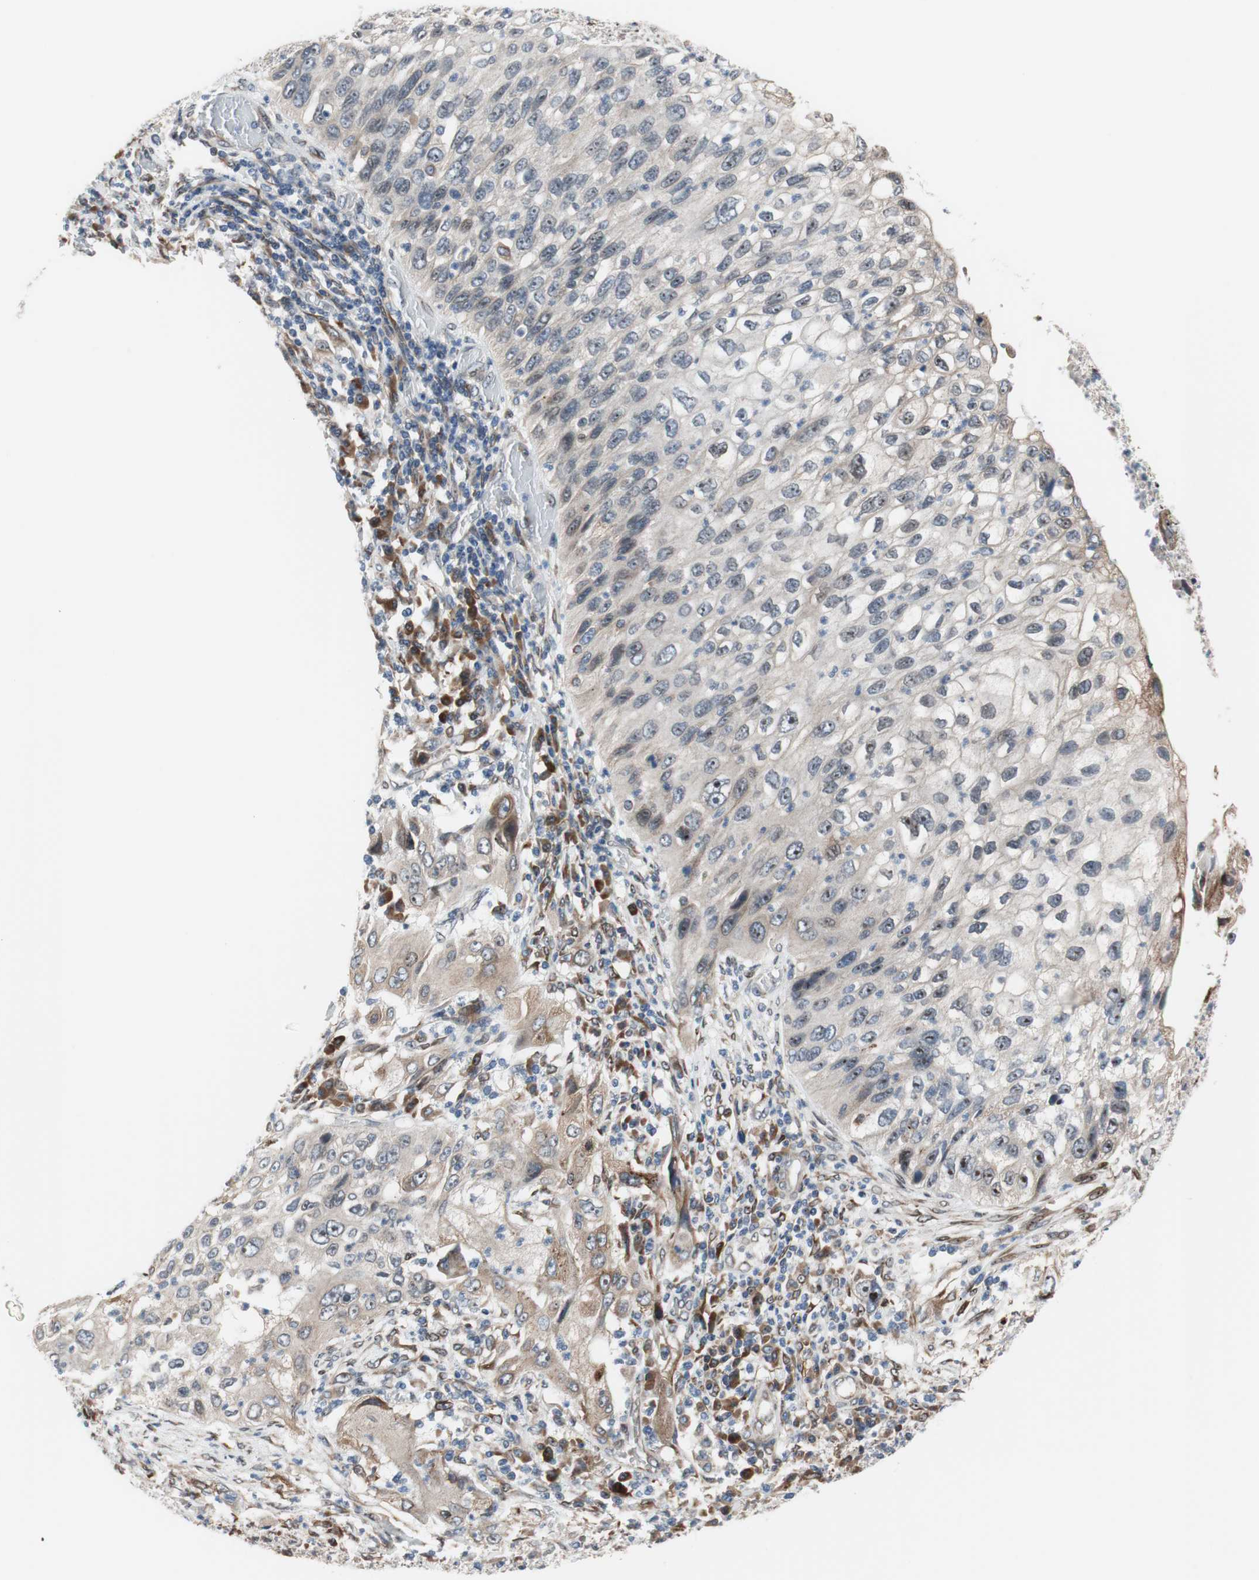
{"staining": {"intensity": "weak", "quantity": ">75%", "location": "cytoplasmic/membranous"}, "tissue": "lung cancer", "cell_type": "Tumor cells", "image_type": "cancer", "snomed": [{"axis": "morphology", "description": "Inflammation, NOS"}, {"axis": "morphology", "description": "Squamous cell carcinoma, NOS"}, {"axis": "topography", "description": "Lymph node"}, {"axis": "topography", "description": "Soft tissue"}, {"axis": "topography", "description": "Lung"}], "caption": "Immunohistochemistry (IHC) histopathology image of lung cancer (squamous cell carcinoma) stained for a protein (brown), which displays low levels of weak cytoplasmic/membranous expression in approximately >75% of tumor cells.", "gene": "TMED7", "patient": {"sex": "male", "age": 66}}